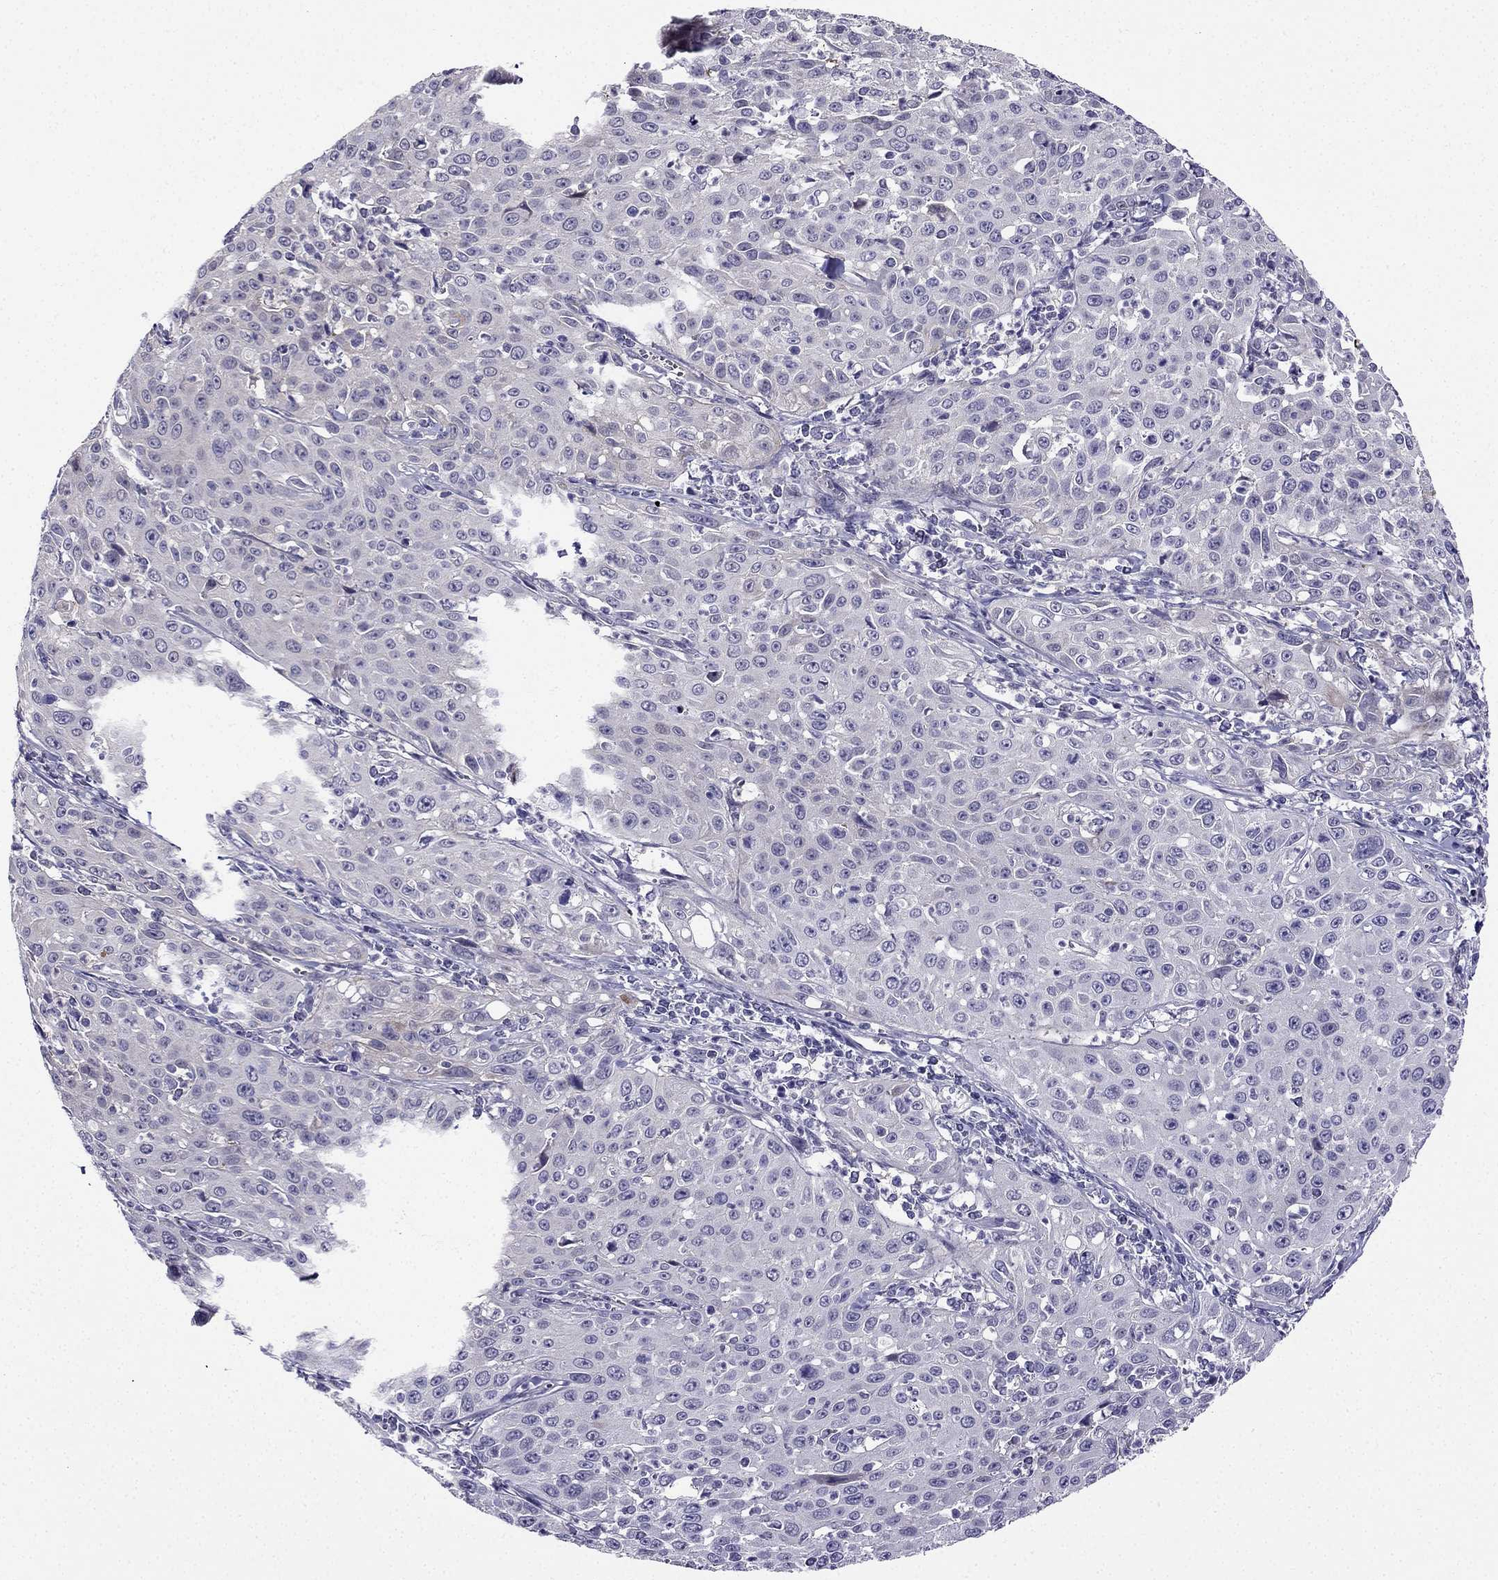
{"staining": {"intensity": "negative", "quantity": "none", "location": "none"}, "tissue": "cervical cancer", "cell_type": "Tumor cells", "image_type": "cancer", "snomed": [{"axis": "morphology", "description": "Squamous cell carcinoma, NOS"}, {"axis": "topography", "description": "Cervix"}], "caption": "Immunohistochemistry (IHC) micrograph of squamous cell carcinoma (cervical) stained for a protein (brown), which displays no positivity in tumor cells.", "gene": "KCNJ10", "patient": {"sex": "female", "age": 26}}